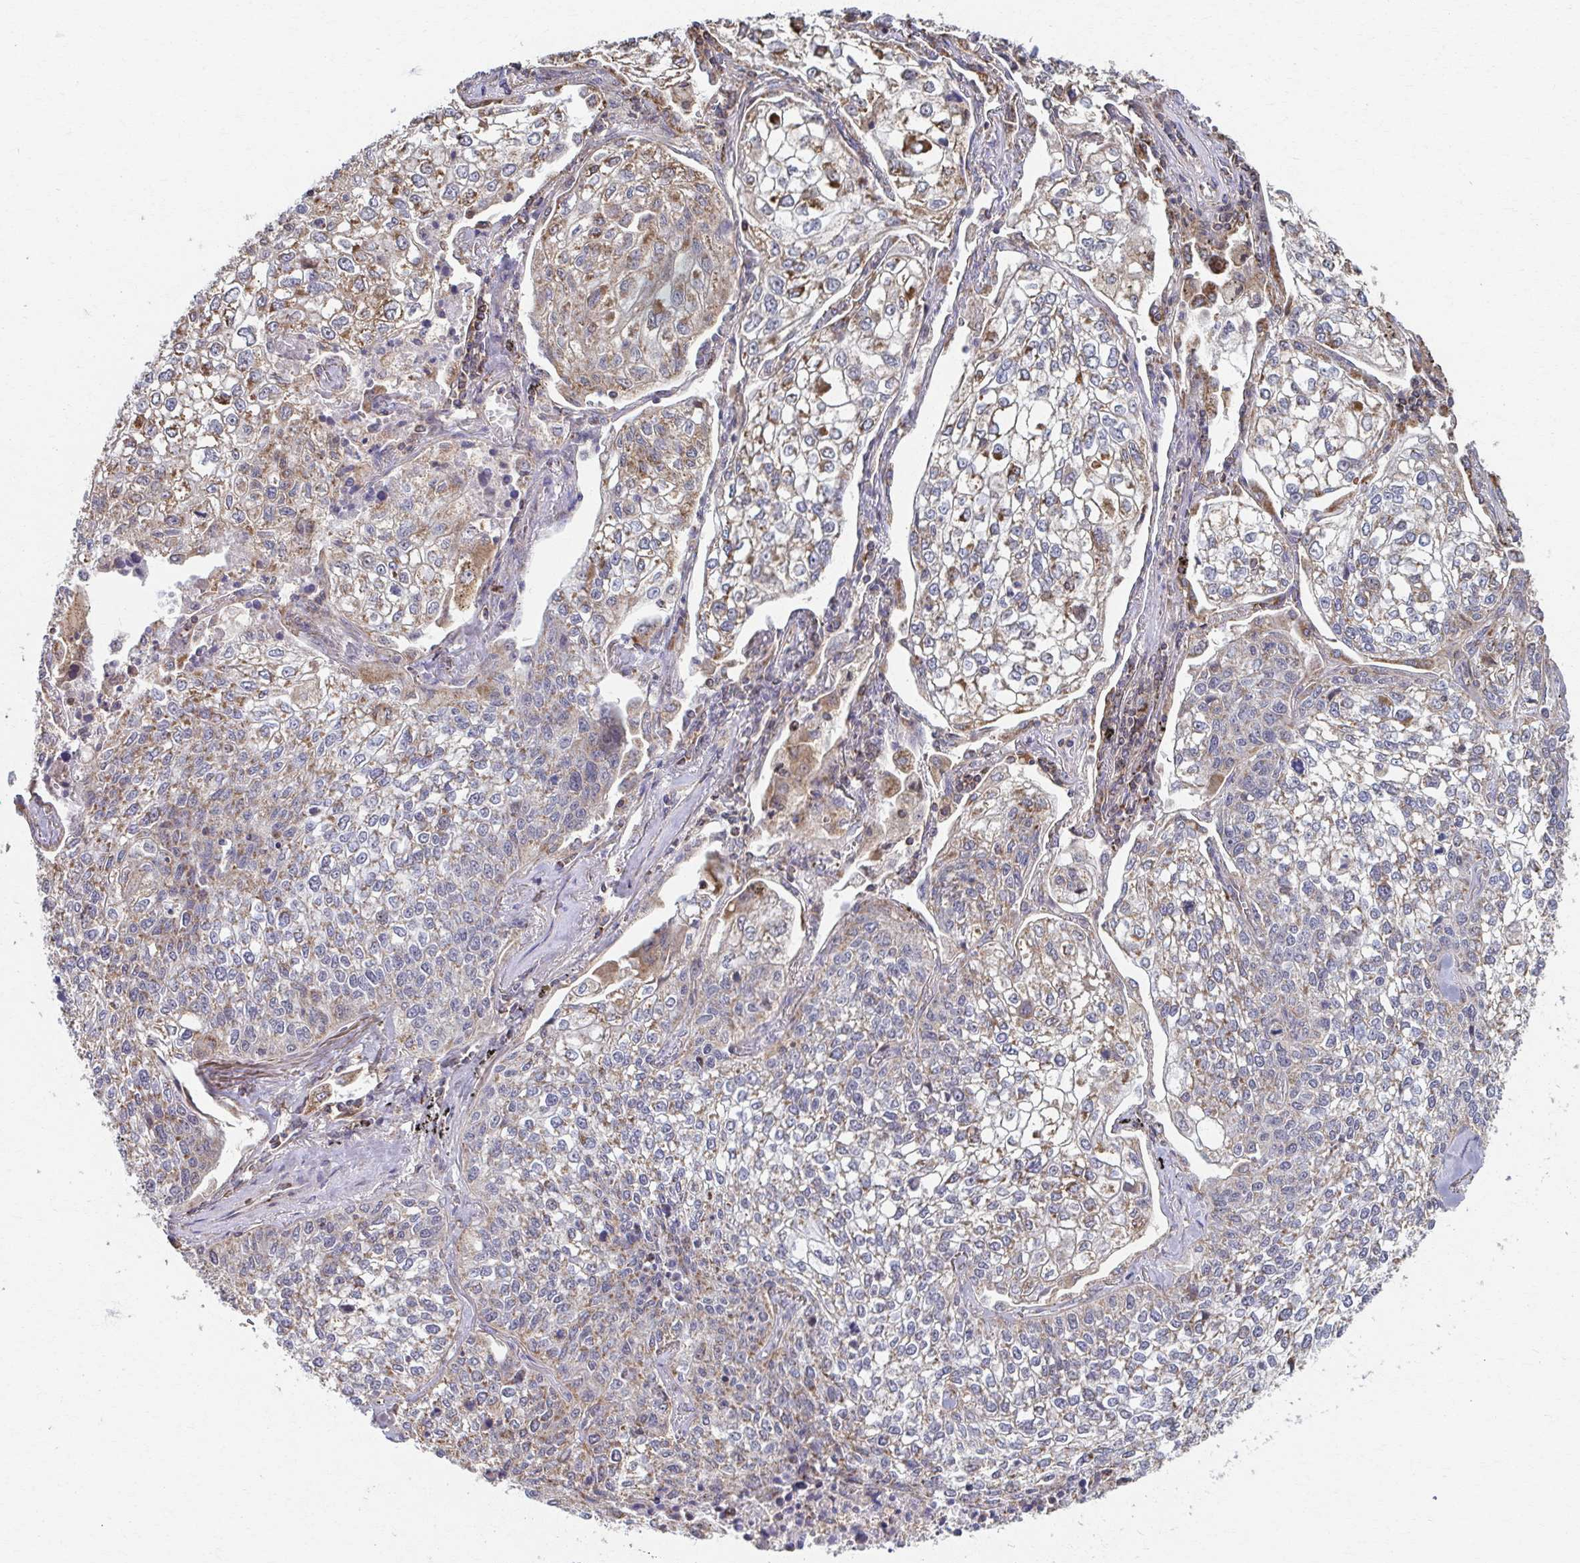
{"staining": {"intensity": "moderate", "quantity": "<25%", "location": "cytoplasmic/membranous"}, "tissue": "lung cancer", "cell_type": "Tumor cells", "image_type": "cancer", "snomed": [{"axis": "morphology", "description": "Squamous cell carcinoma, NOS"}, {"axis": "topography", "description": "Lung"}], "caption": "Immunohistochemical staining of lung cancer exhibits low levels of moderate cytoplasmic/membranous protein positivity in approximately <25% of tumor cells.", "gene": "KLHL34", "patient": {"sex": "male", "age": 74}}